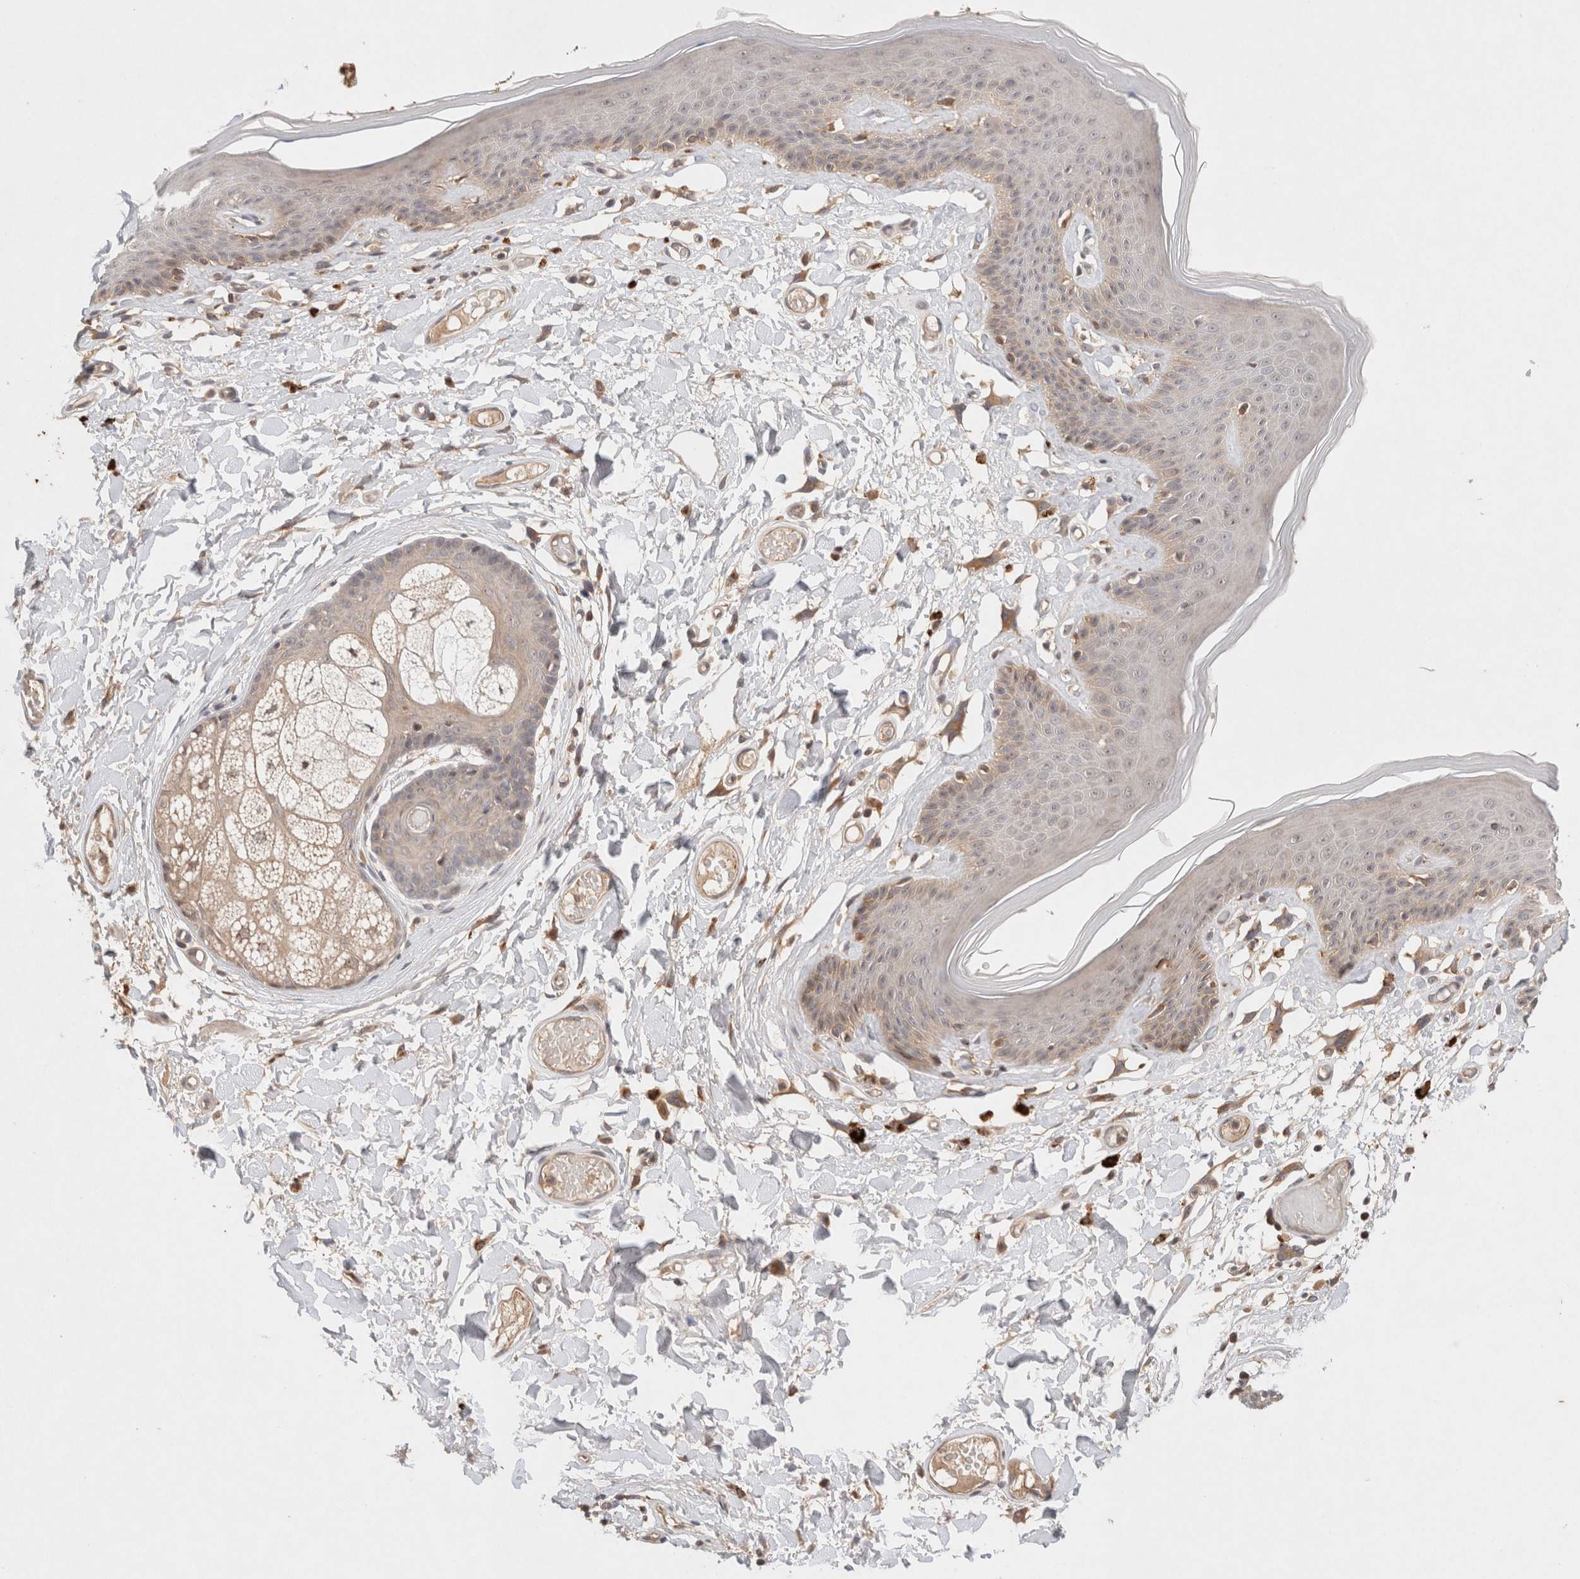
{"staining": {"intensity": "weak", "quantity": "25%-75%", "location": "cytoplasmic/membranous"}, "tissue": "skin", "cell_type": "Epidermal cells", "image_type": "normal", "snomed": [{"axis": "morphology", "description": "Normal tissue, NOS"}, {"axis": "topography", "description": "Vulva"}], "caption": "Skin stained with a brown dye reveals weak cytoplasmic/membranous positive positivity in approximately 25%-75% of epidermal cells.", "gene": "KLHL20", "patient": {"sex": "female", "age": 73}}